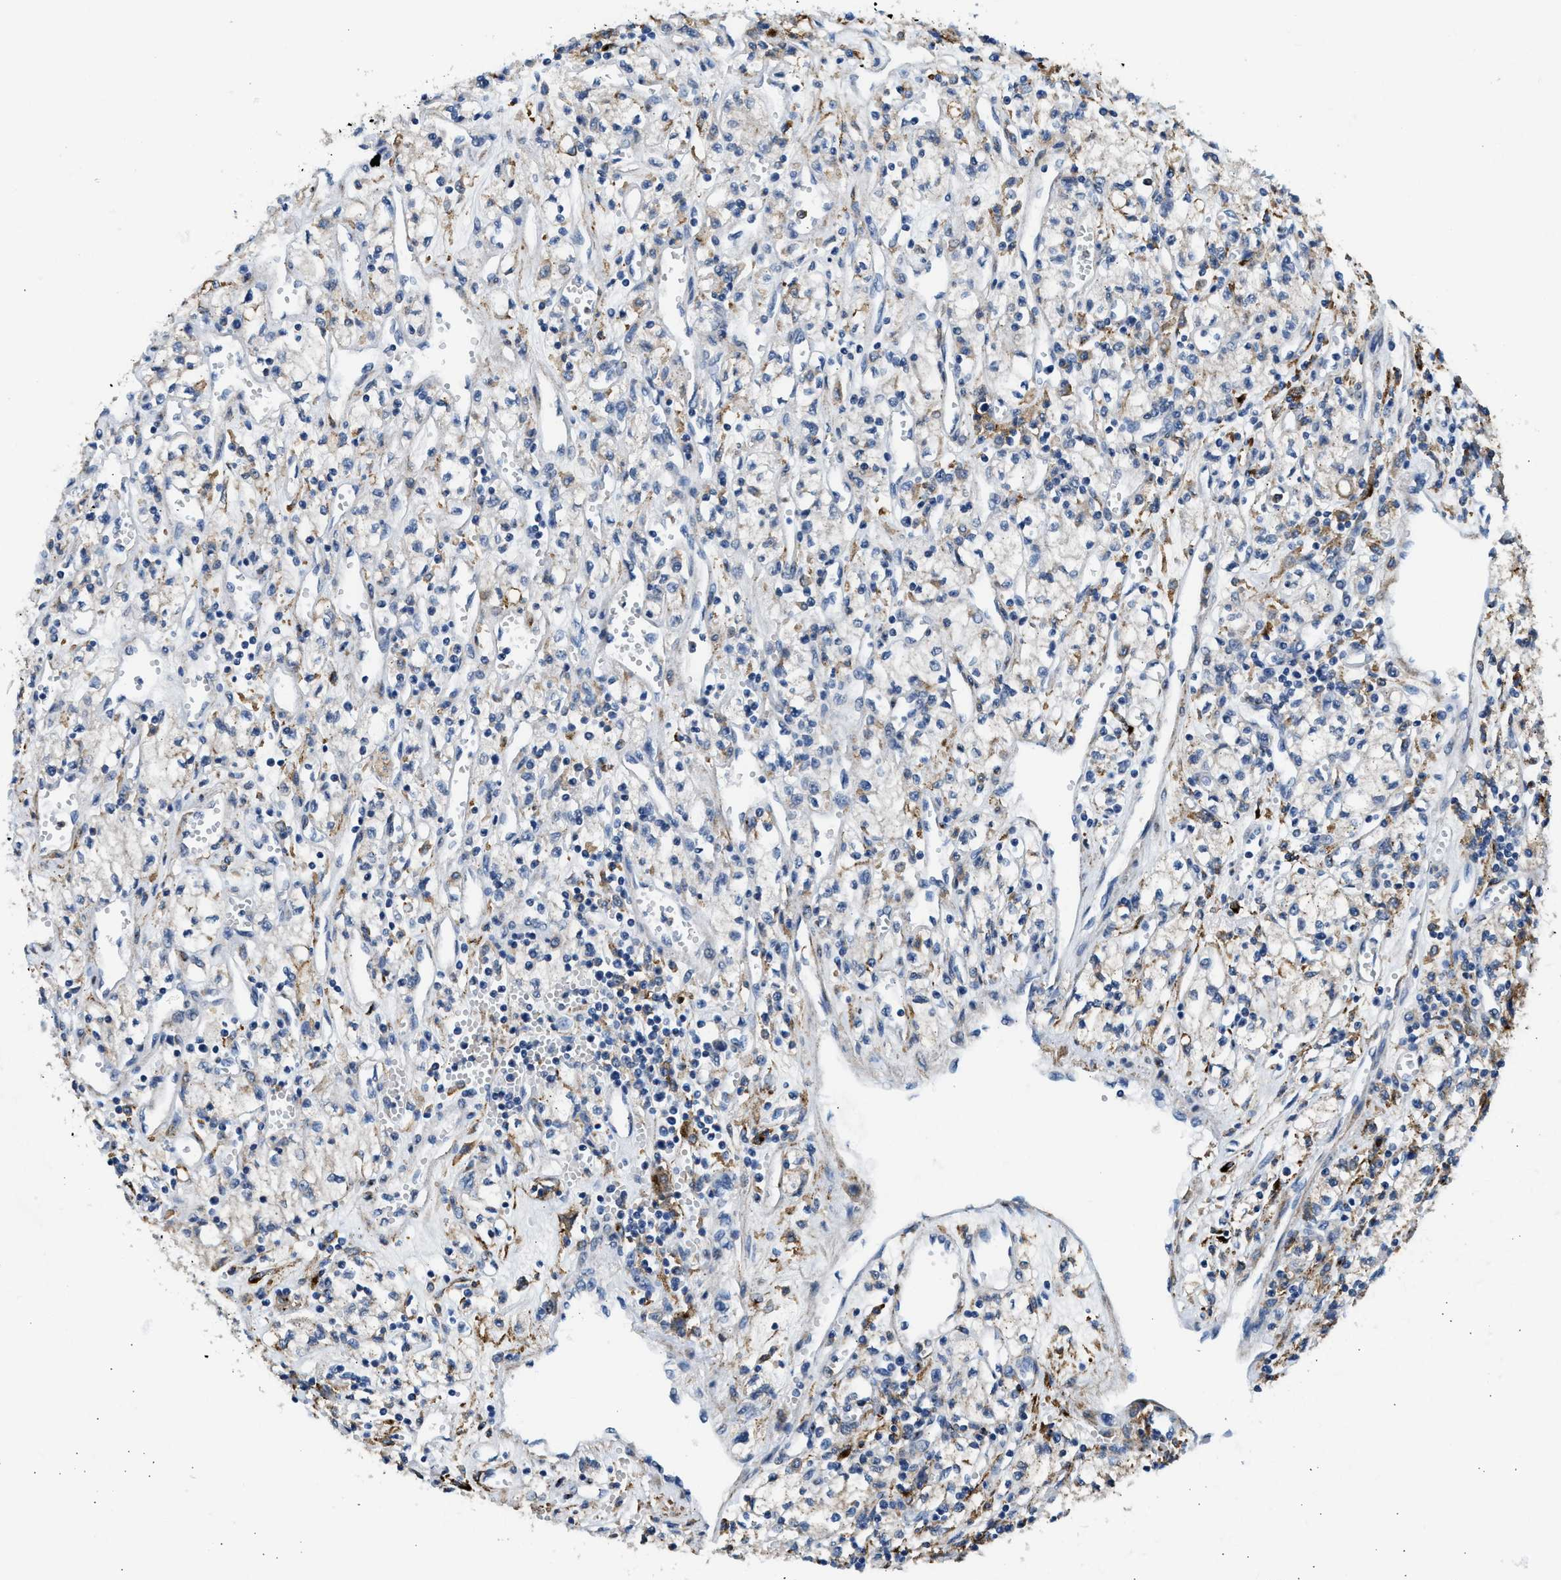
{"staining": {"intensity": "negative", "quantity": "none", "location": "none"}, "tissue": "renal cancer", "cell_type": "Tumor cells", "image_type": "cancer", "snomed": [{"axis": "morphology", "description": "Adenocarcinoma, NOS"}, {"axis": "topography", "description": "Kidney"}], "caption": "Immunohistochemistry histopathology image of neoplastic tissue: human renal cancer stained with DAB (3,3'-diaminobenzidine) displays no significant protein positivity in tumor cells.", "gene": "LRP1", "patient": {"sex": "male", "age": 59}}